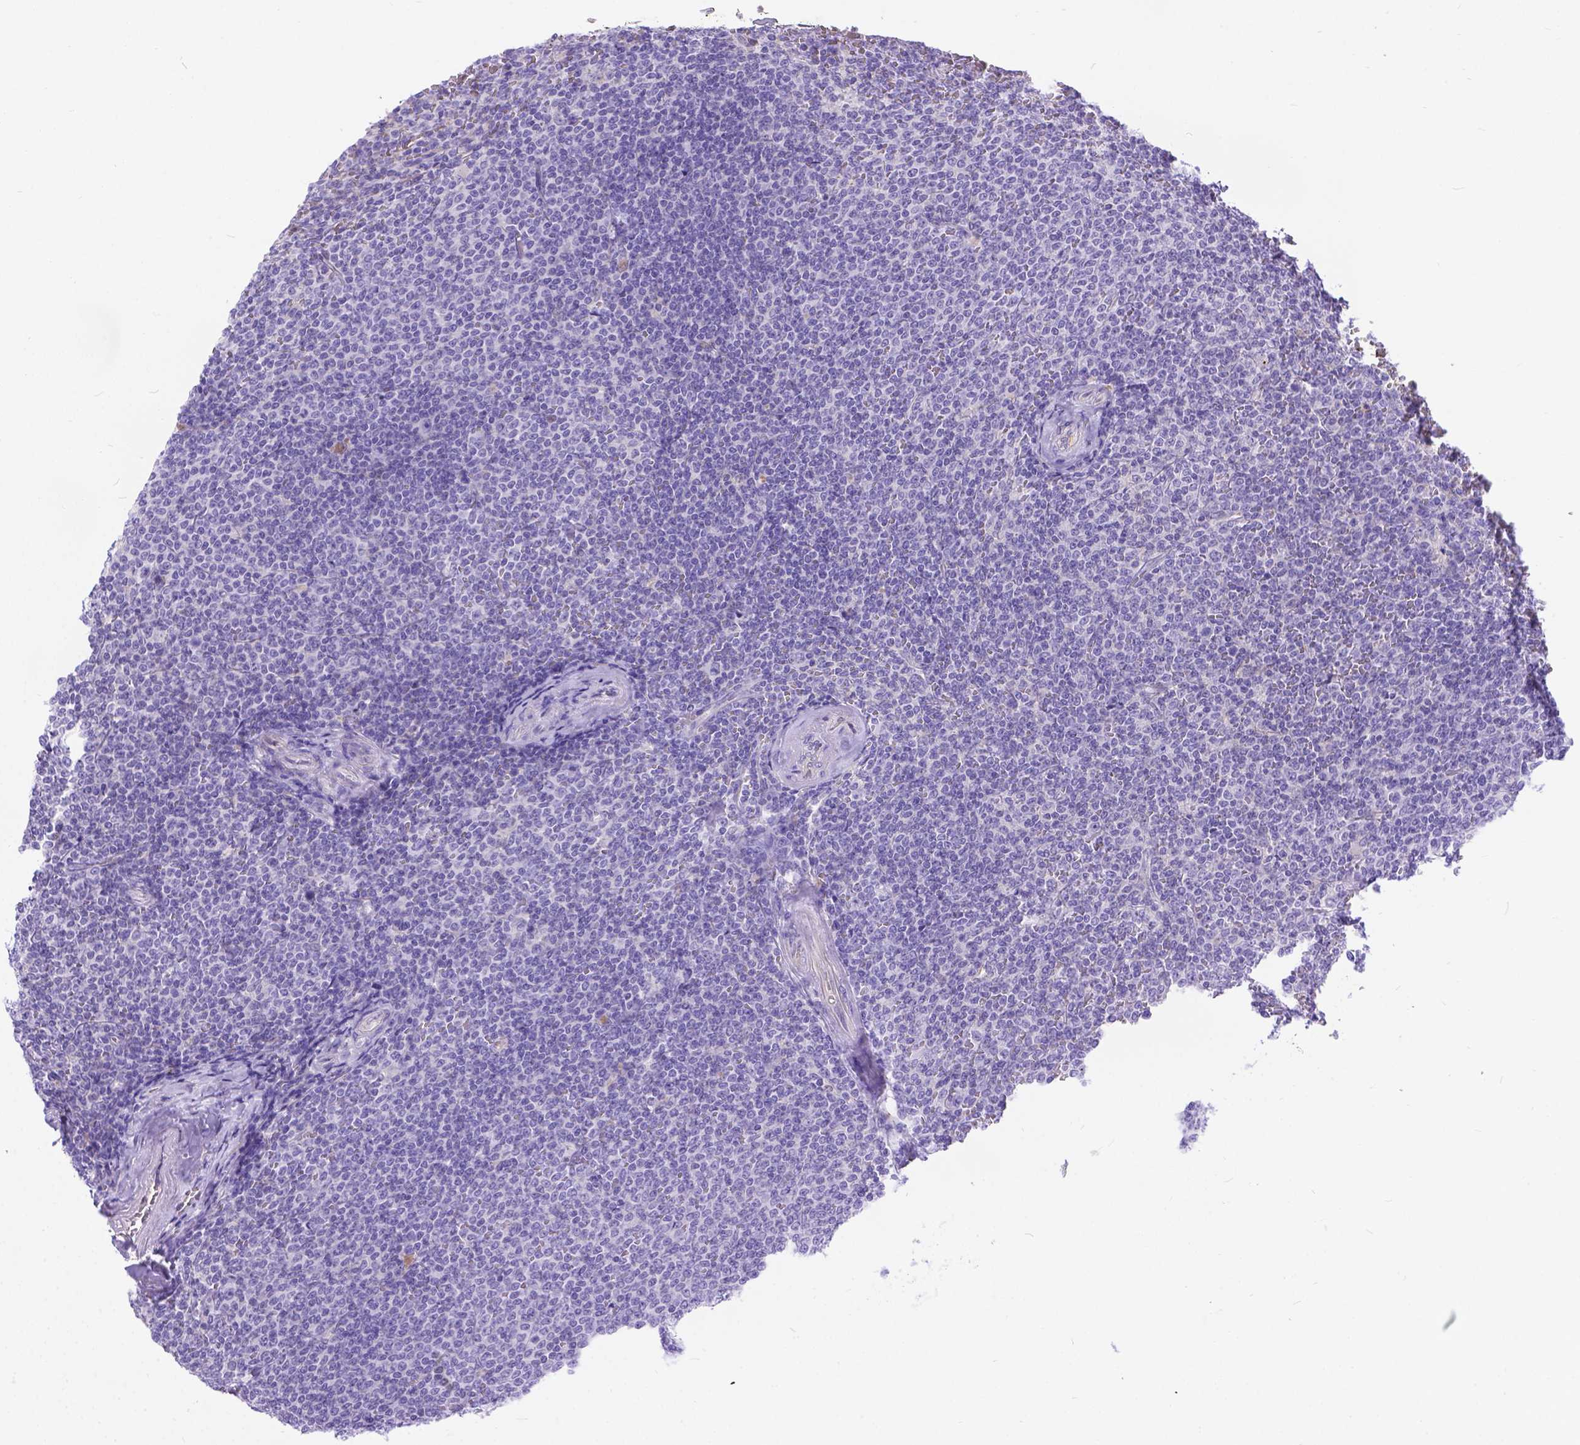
{"staining": {"intensity": "negative", "quantity": "none", "location": "none"}, "tissue": "lymphoma", "cell_type": "Tumor cells", "image_type": "cancer", "snomed": [{"axis": "morphology", "description": "Malignant lymphoma, non-Hodgkin's type, Low grade"}, {"axis": "topography", "description": "Spleen"}], "caption": "High power microscopy micrograph of an immunohistochemistry (IHC) photomicrograph of malignant lymphoma, non-Hodgkin's type (low-grade), revealing no significant staining in tumor cells.", "gene": "TMEM169", "patient": {"sex": "female", "age": 77}}